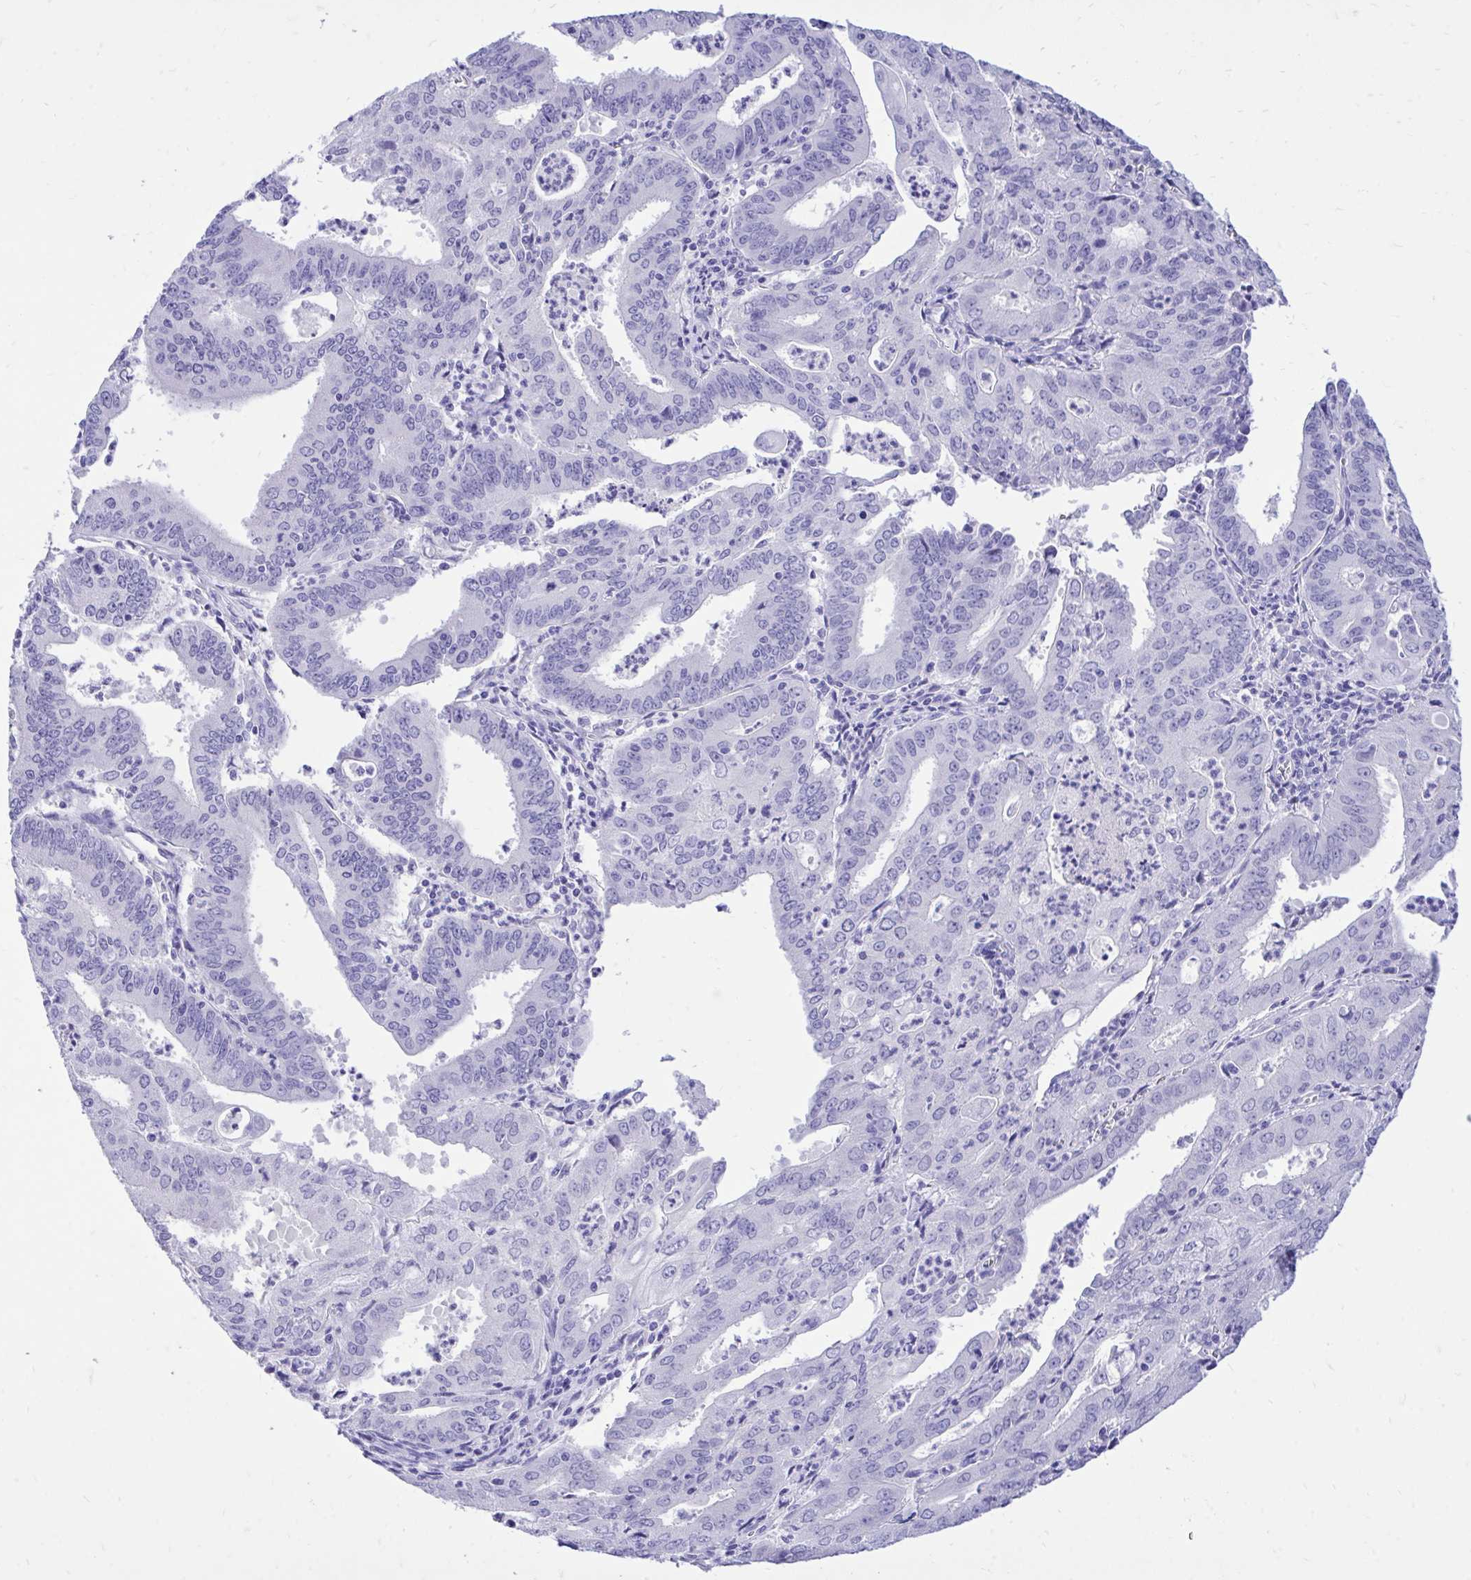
{"staining": {"intensity": "negative", "quantity": "none", "location": "none"}, "tissue": "cervical cancer", "cell_type": "Tumor cells", "image_type": "cancer", "snomed": [{"axis": "morphology", "description": "Adenocarcinoma, NOS"}, {"axis": "topography", "description": "Cervix"}], "caption": "Immunohistochemistry (IHC) histopathology image of cervical cancer (adenocarcinoma) stained for a protein (brown), which displays no expression in tumor cells. (IHC, brightfield microscopy, high magnification).", "gene": "MON1A", "patient": {"sex": "female", "age": 56}}